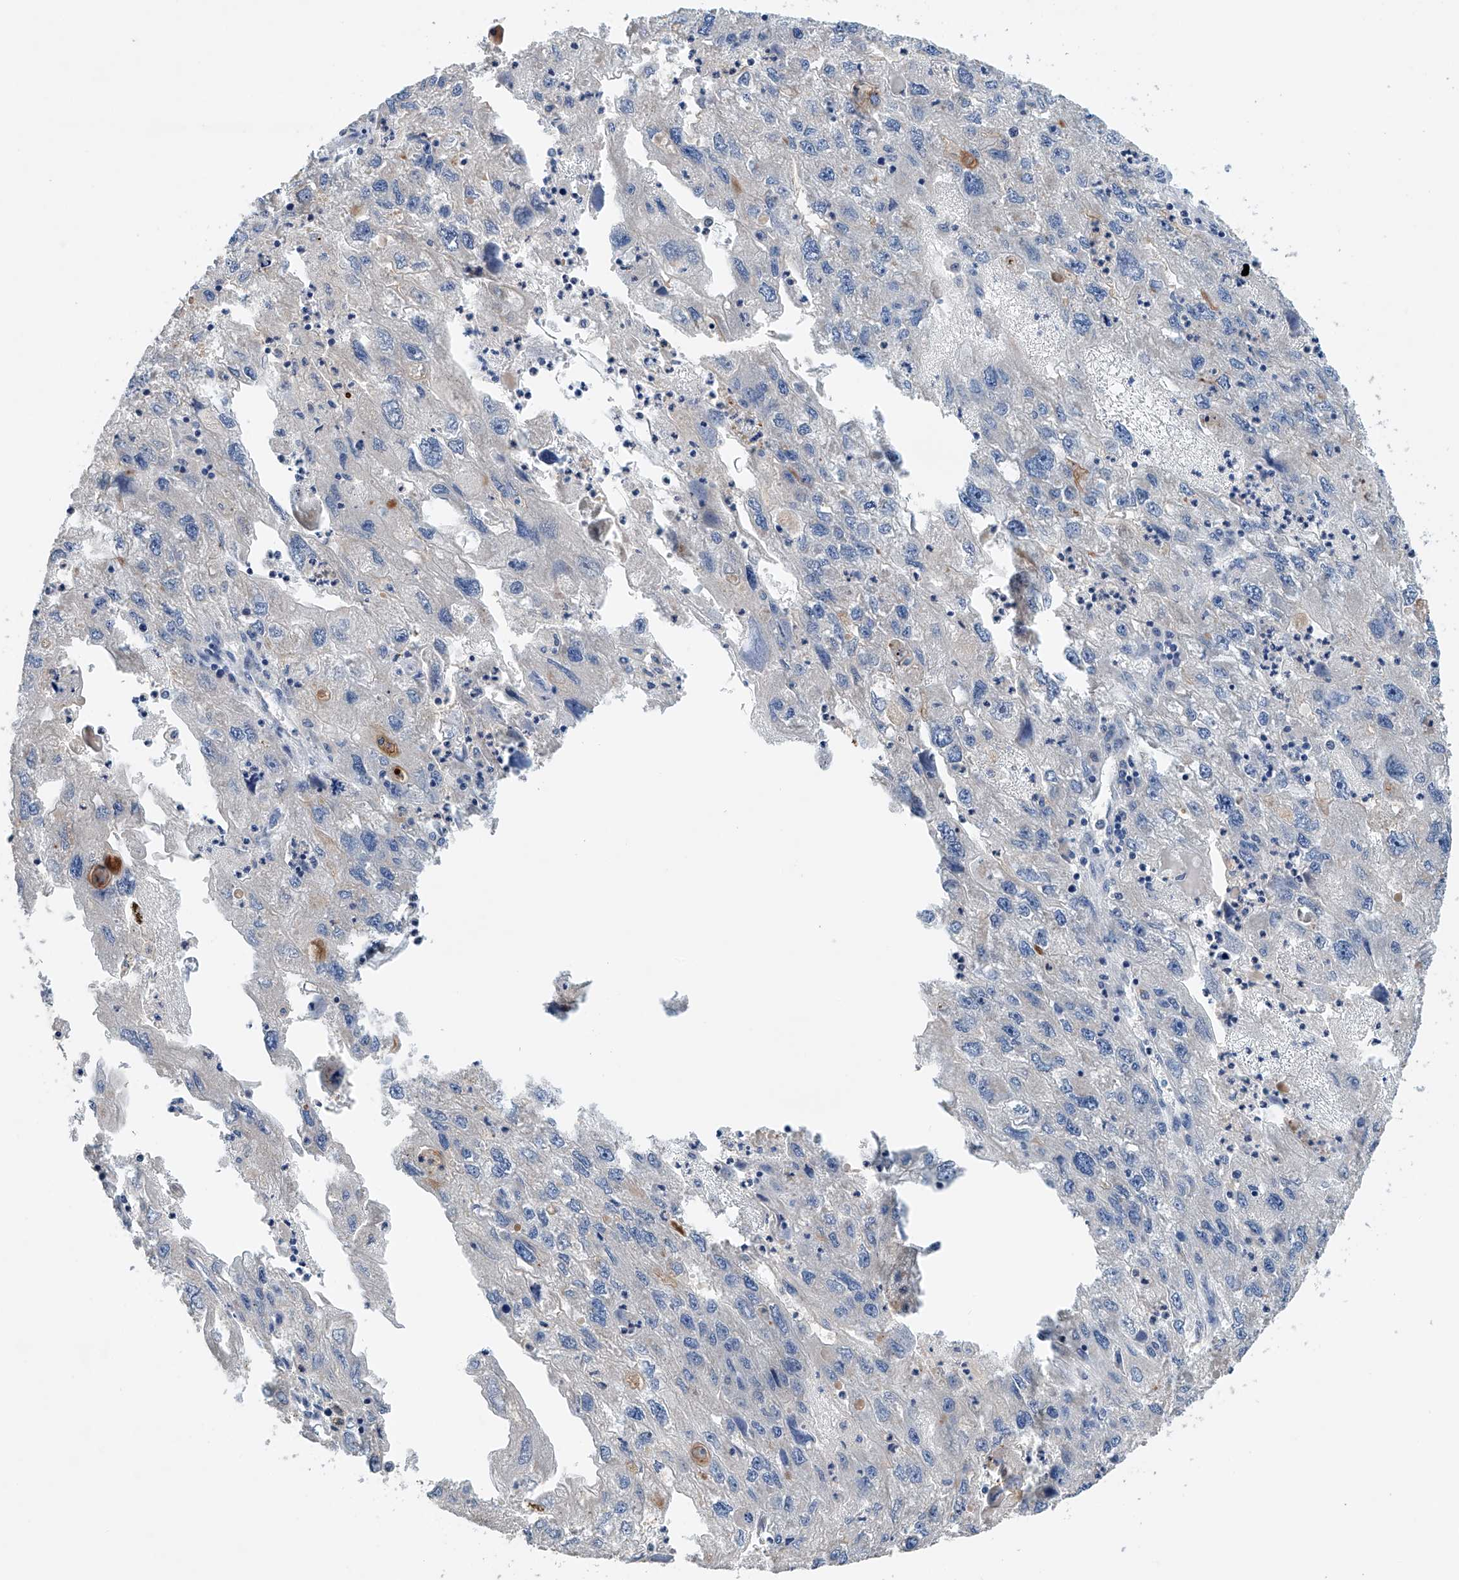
{"staining": {"intensity": "weak", "quantity": "<25%", "location": "cytoplasmic/membranous"}, "tissue": "endometrial cancer", "cell_type": "Tumor cells", "image_type": "cancer", "snomed": [{"axis": "morphology", "description": "Adenocarcinoma, NOS"}, {"axis": "topography", "description": "Endometrium"}], "caption": "Photomicrograph shows no significant protein positivity in tumor cells of endometrial cancer.", "gene": "GPC4", "patient": {"sex": "female", "age": 49}}